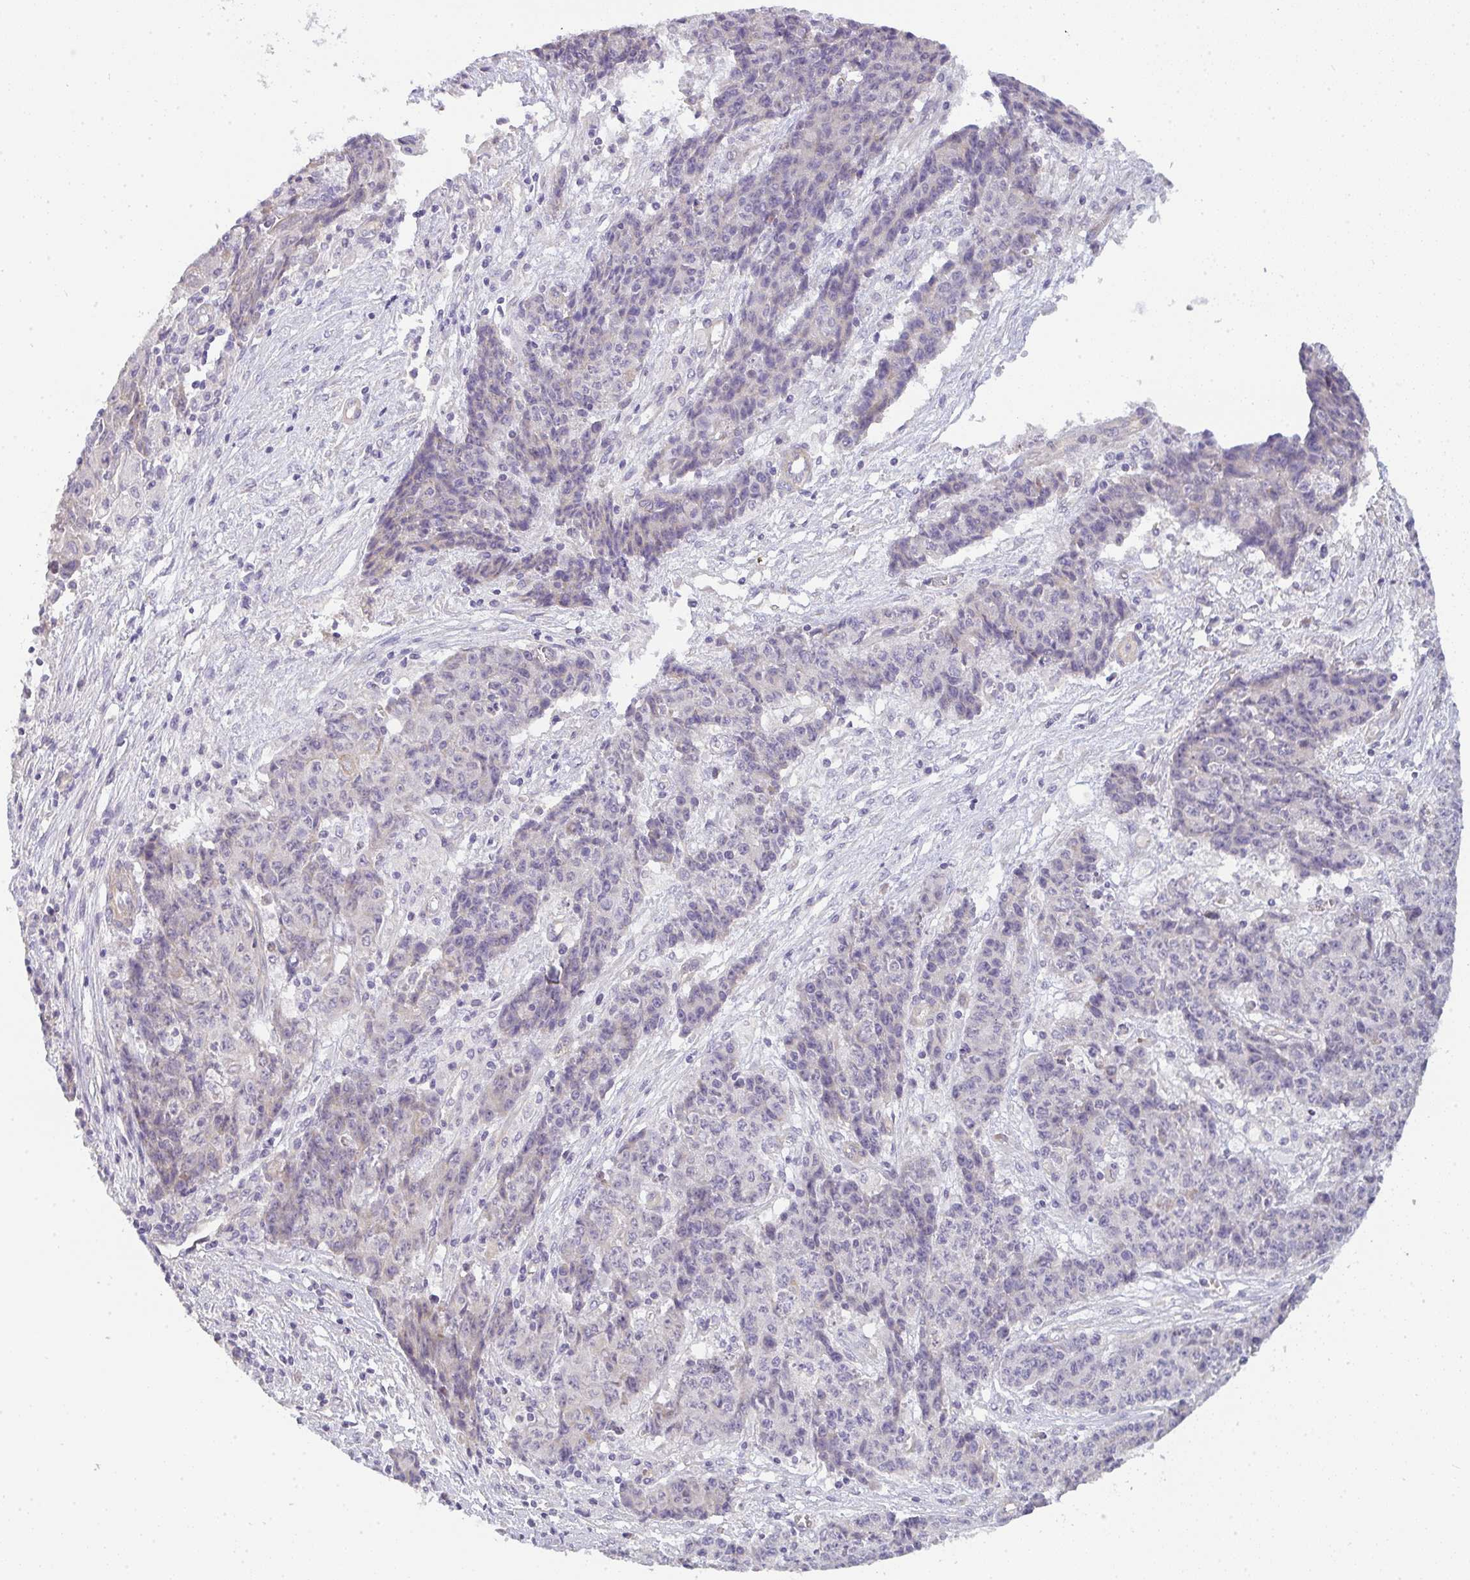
{"staining": {"intensity": "negative", "quantity": "none", "location": "none"}, "tissue": "ovarian cancer", "cell_type": "Tumor cells", "image_type": "cancer", "snomed": [{"axis": "morphology", "description": "Carcinoma, endometroid"}, {"axis": "topography", "description": "Ovary"}], "caption": "Photomicrograph shows no protein positivity in tumor cells of endometroid carcinoma (ovarian) tissue.", "gene": "FILIP1", "patient": {"sex": "female", "age": 42}}